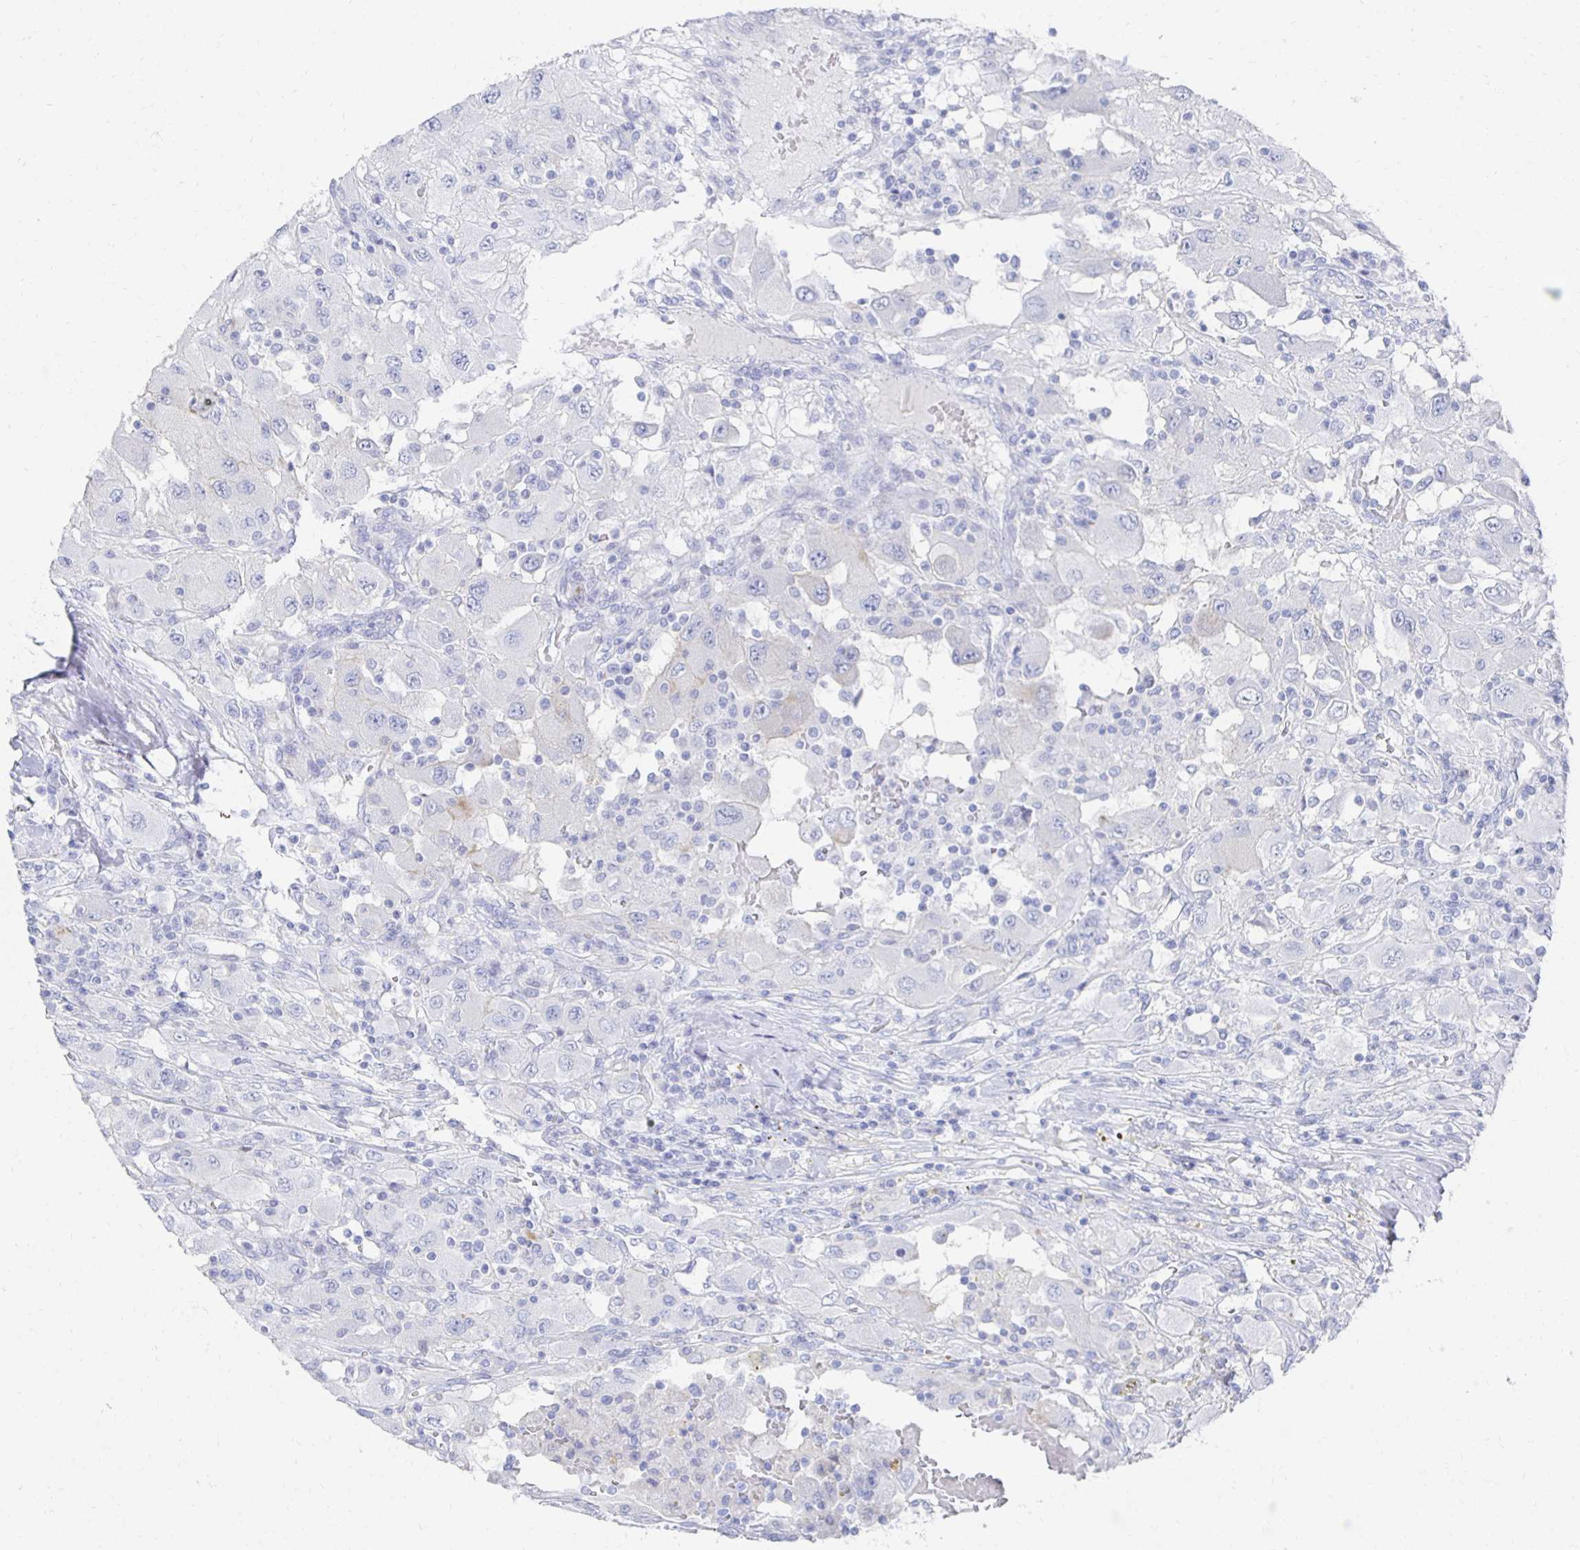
{"staining": {"intensity": "negative", "quantity": "none", "location": "none"}, "tissue": "renal cancer", "cell_type": "Tumor cells", "image_type": "cancer", "snomed": [{"axis": "morphology", "description": "Adenocarcinoma, NOS"}, {"axis": "topography", "description": "Kidney"}], "caption": "Tumor cells show no significant positivity in renal cancer.", "gene": "PRDM7", "patient": {"sex": "female", "age": 67}}